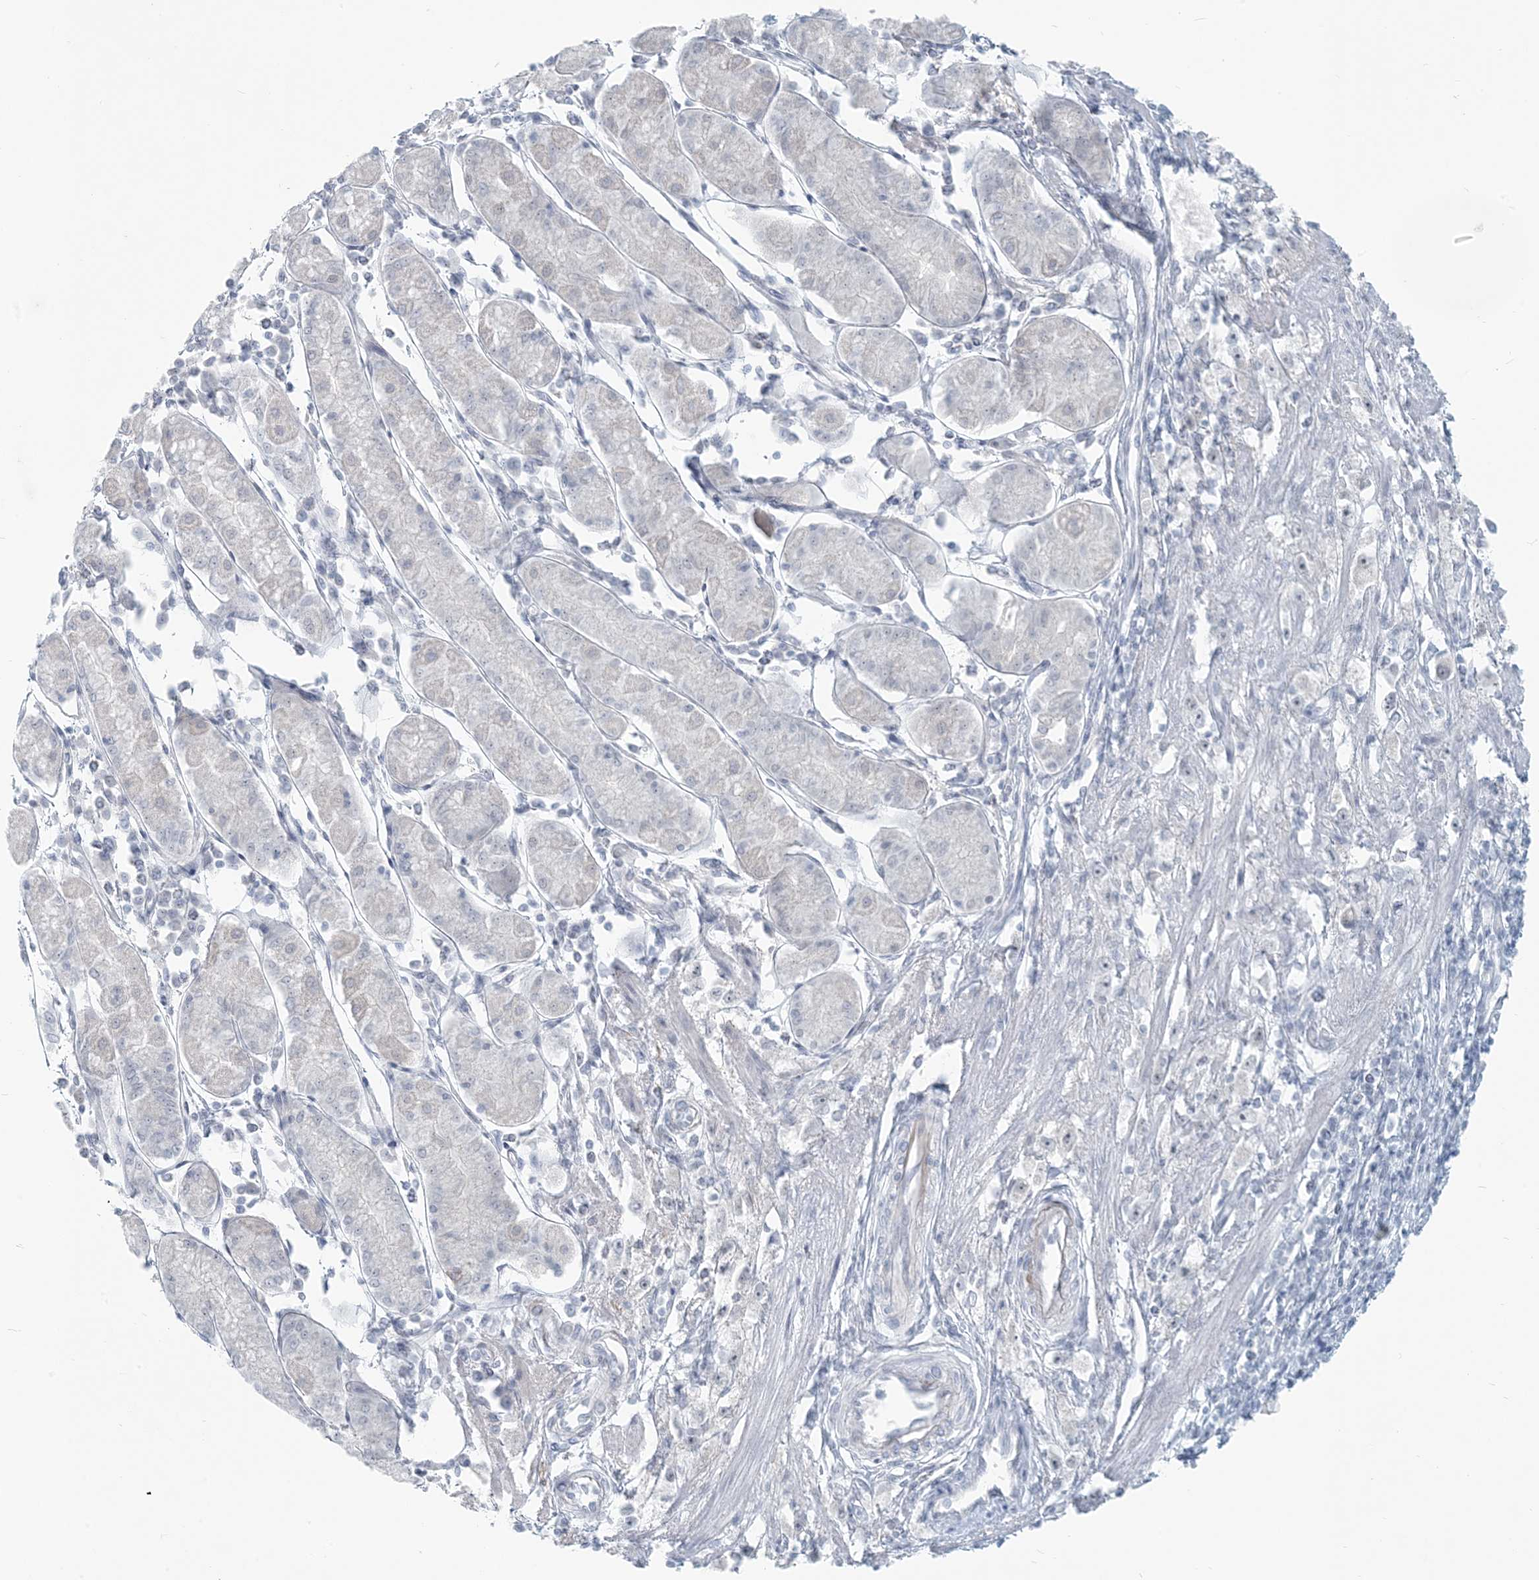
{"staining": {"intensity": "negative", "quantity": "none", "location": "none"}, "tissue": "stomach cancer", "cell_type": "Tumor cells", "image_type": "cancer", "snomed": [{"axis": "morphology", "description": "Adenocarcinoma, NOS"}, {"axis": "topography", "description": "Stomach"}], "caption": "This photomicrograph is of stomach cancer (adenocarcinoma) stained with IHC to label a protein in brown with the nuclei are counter-stained blue. There is no positivity in tumor cells. The staining was performed using DAB to visualize the protein expression in brown, while the nuclei were stained in blue with hematoxylin (Magnification: 20x).", "gene": "SCML1", "patient": {"sex": "female", "age": 59}}